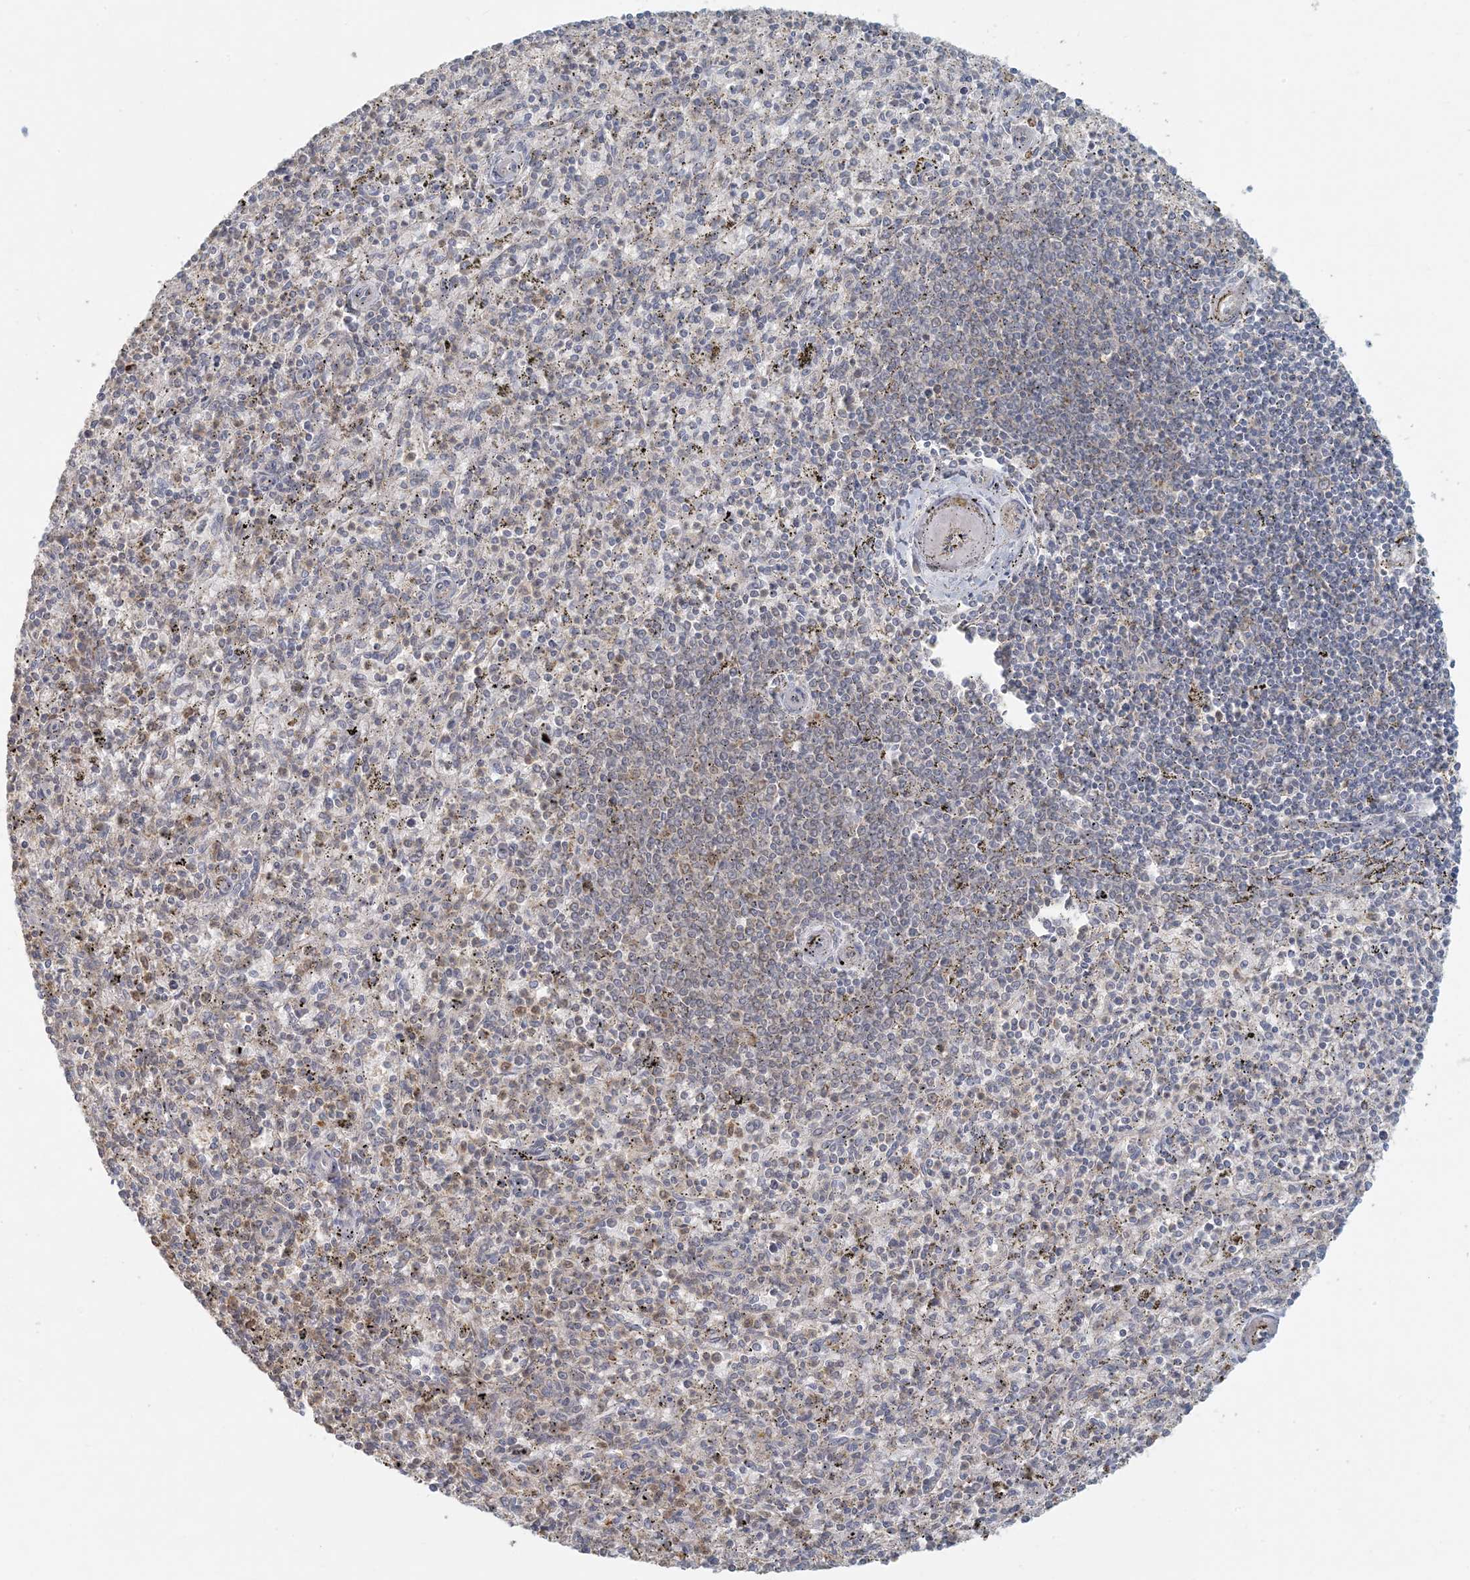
{"staining": {"intensity": "weak", "quantity": "25%-75%", "location": "cytoplasmic/membranous"}, "tissue": "spleen", "cell_type": "Cells in red pulp", "image_type": "normal", "snomed": [{"axis": "morphology", "description": "Normal tissue, NOS"}, {"axis": "topography", "description": "Spleen"}], "caption": "Weak cytoplasmic/membranous expression for a protein is appreciated in about 25%-75% of cells in red pulp of unremarkable spleen using immunohistochemistry (IHC).", "gene": "HACL1", "patient": {"sex": "male", "age": 72}}